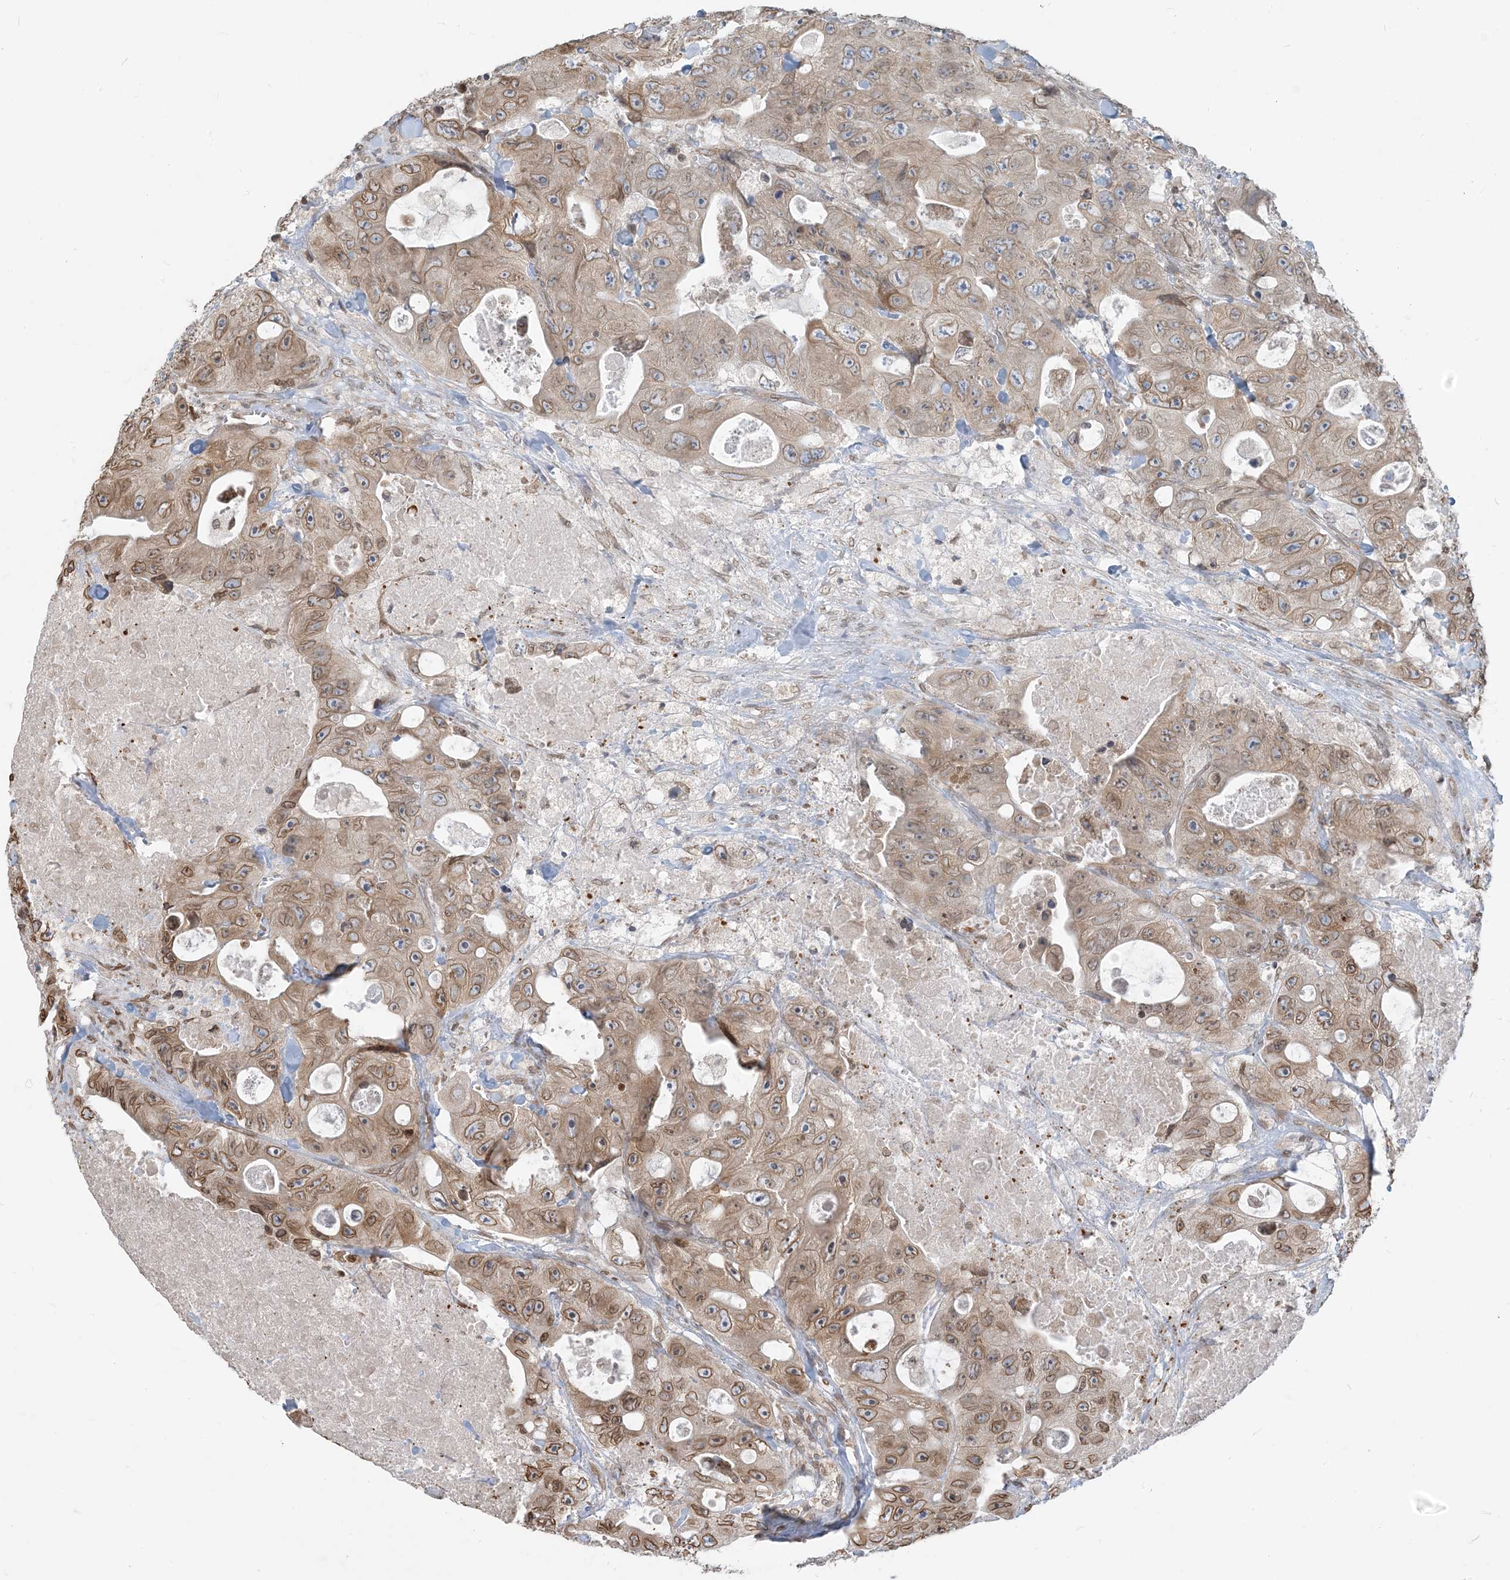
{"staining": {"intensity": "moderate", "quantity": "25%-75%", "location": "cytoplasmic/membranous,nuclear"}, "tissue": "colorectal cancer", "cell_type": "Tumor cells", "image_type": "cancer", "snomed": [{"axis": "morphology", "description": "Adenocarcinoma, NOS"}, {"axis": "topography", "description": "Colon"}], "caption": "Protein staining shows moderate cytoplasmic/membranous and nuclear expression in approximately 25%-75% of tumor cells in colorectal cancer (adenocarcinoma). (DAB IHC, brown staining for protein, blue staining for nuclei).", "gene": "WWP1", "patient": {"sex": "female", "age": 46}}